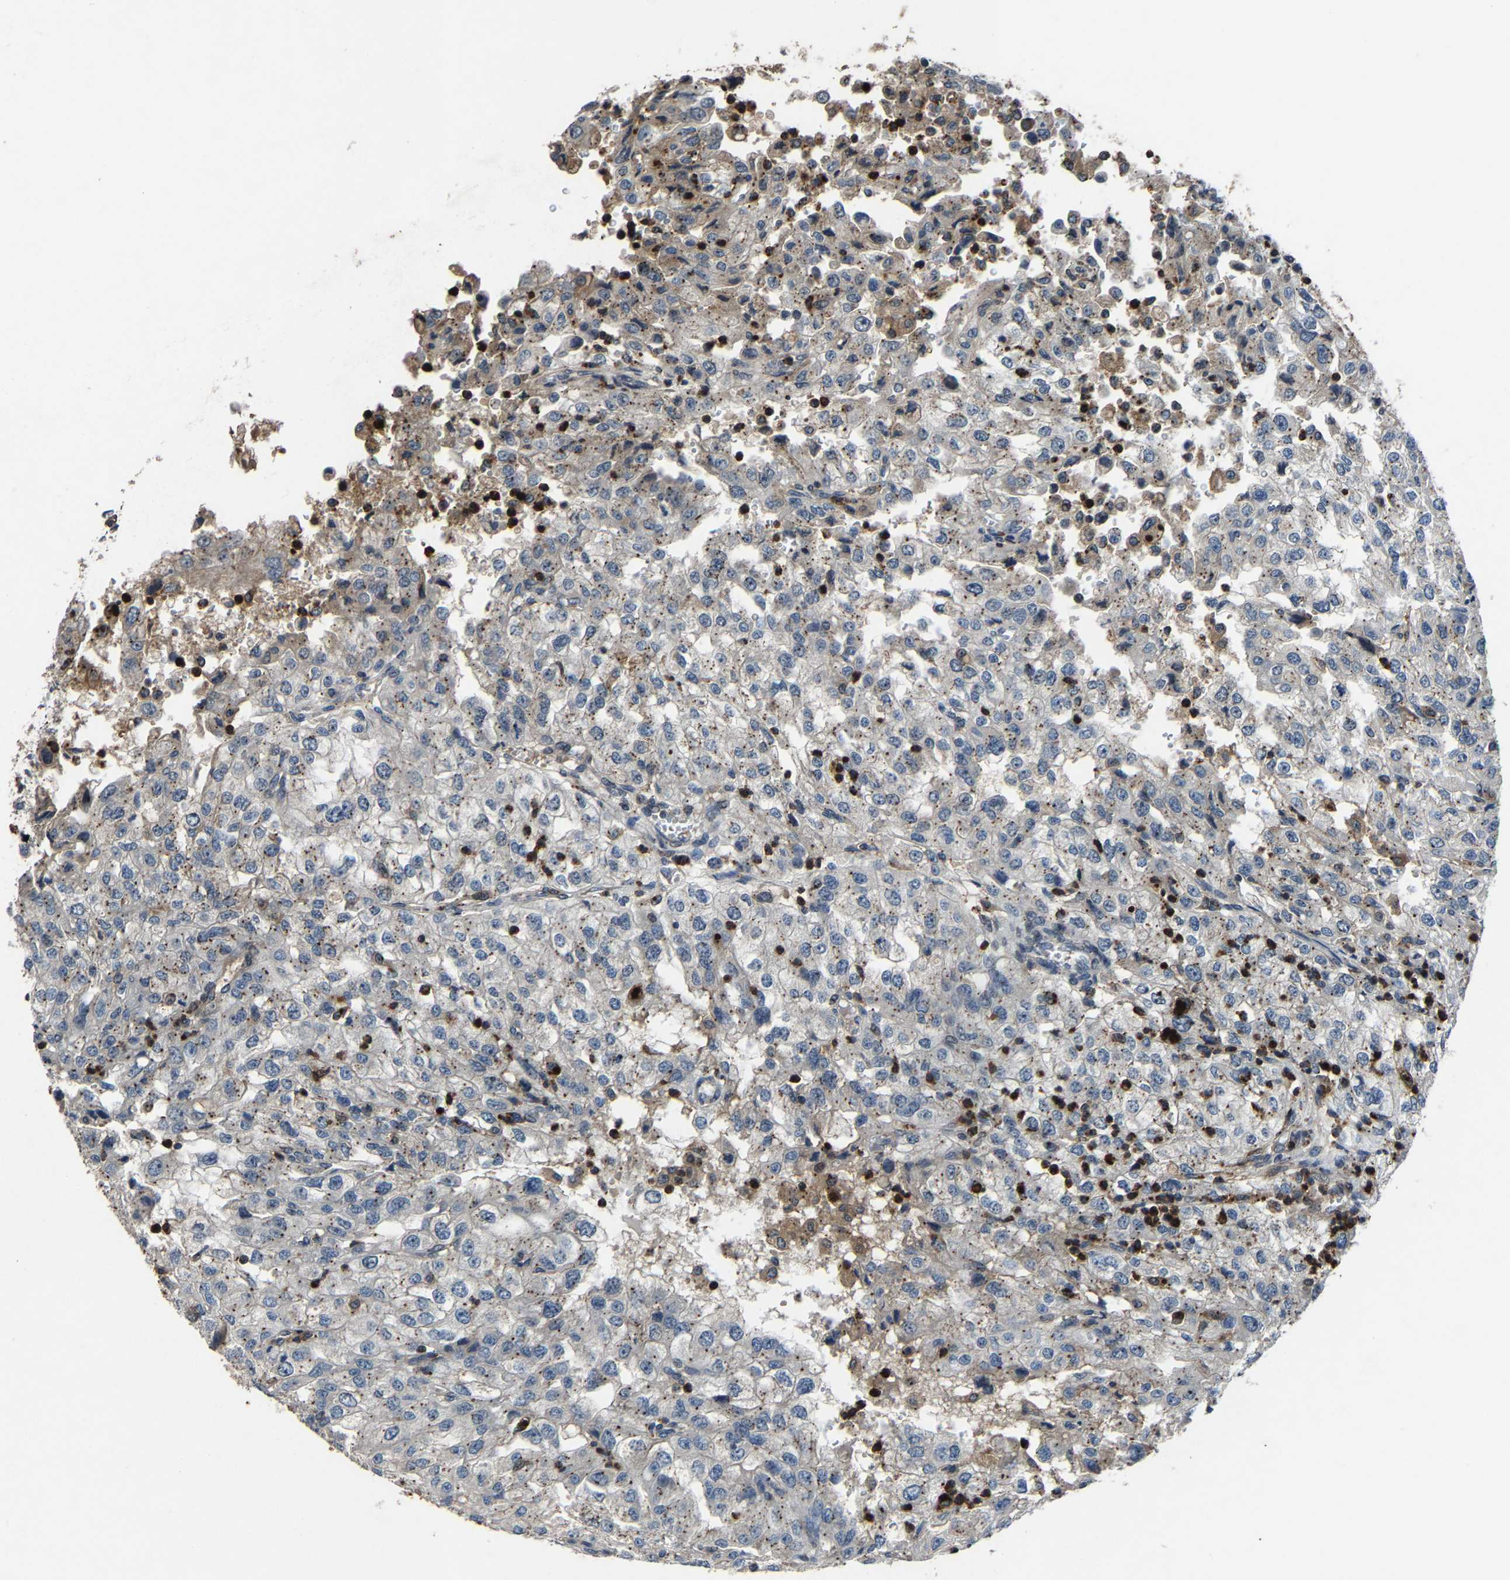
{"staining": {"intensity": "negative", "quantity": "none", "location": "none"}, "tissue": "renal cancer", "cell_type": "Tumor cells", "image_type": "cancer", "snomed": [{"axis": "morphology", "description": "Adenocarcinoma, NOS"}, {"axis": "topography", "description": "Kidney"}], "caption": "Human renal cancer (adenocarcinoma) stained for a protein using IHC reveals no expression in tumor cells.", "gene": "PCNX2", "patient": {"sex": "female", "age": 54}}